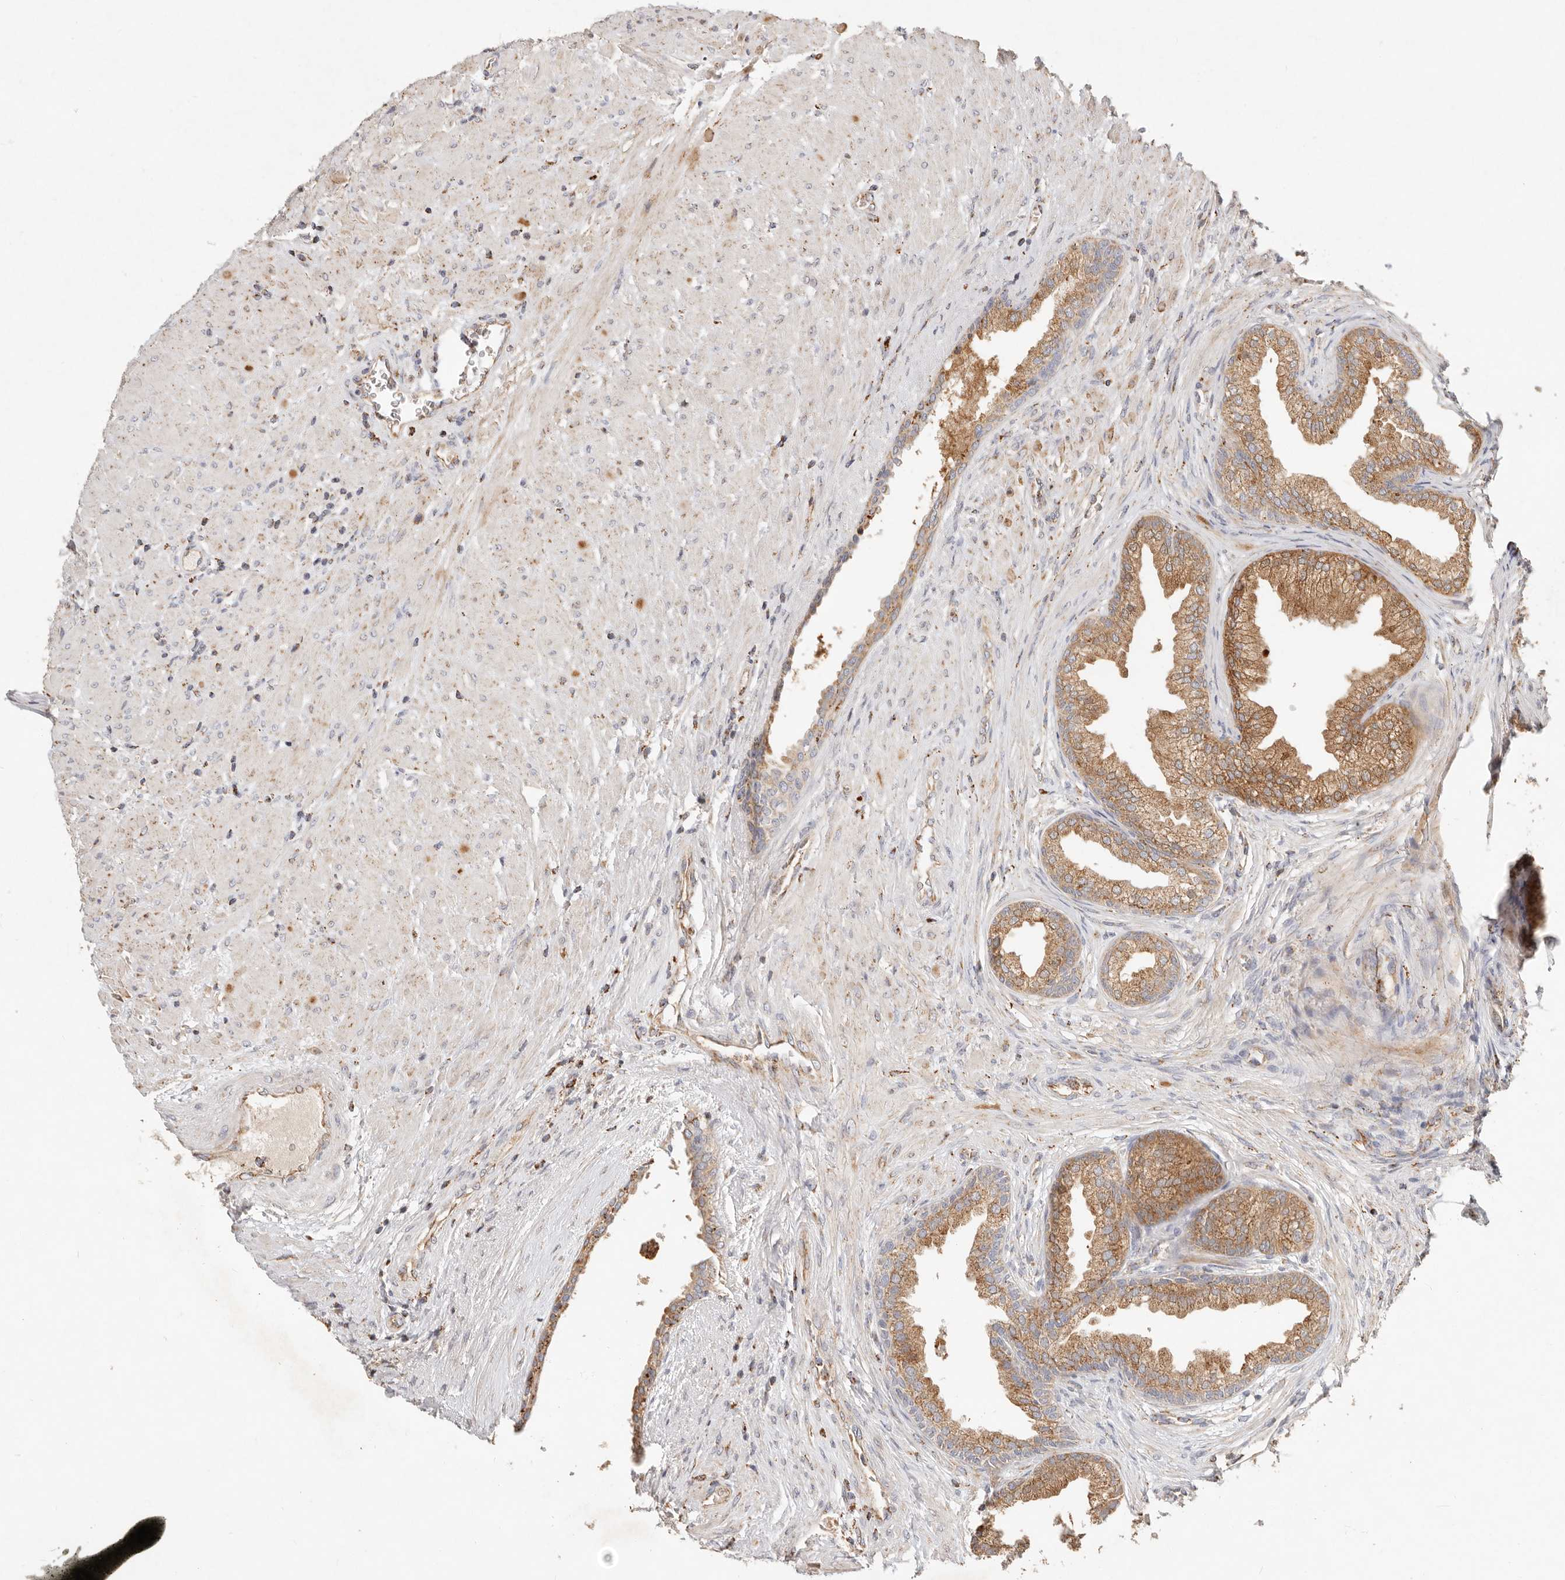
{"staining": {"intensity": "strong", "quantity": ">75%", "location": "cytoplasmic/membranous"}, "tissue": "prostate", "cell_type": "Glandular cells", "image_type": "normal", "snomed": [{"axis": "morphology", "description": "Normal tissue, NOS"}, {"axis": "topography", "description": "Prostate"}], "caption": "Immunohistochemistry photomicrograph of normal human prostate stained for a protein (brown), which exhibits high levels of strong cytoplasmic/membranous staining in about >75% of glandular cells.", "gene": "ARHGEF10L", "patient": {"sex": "male", "age": 76}}